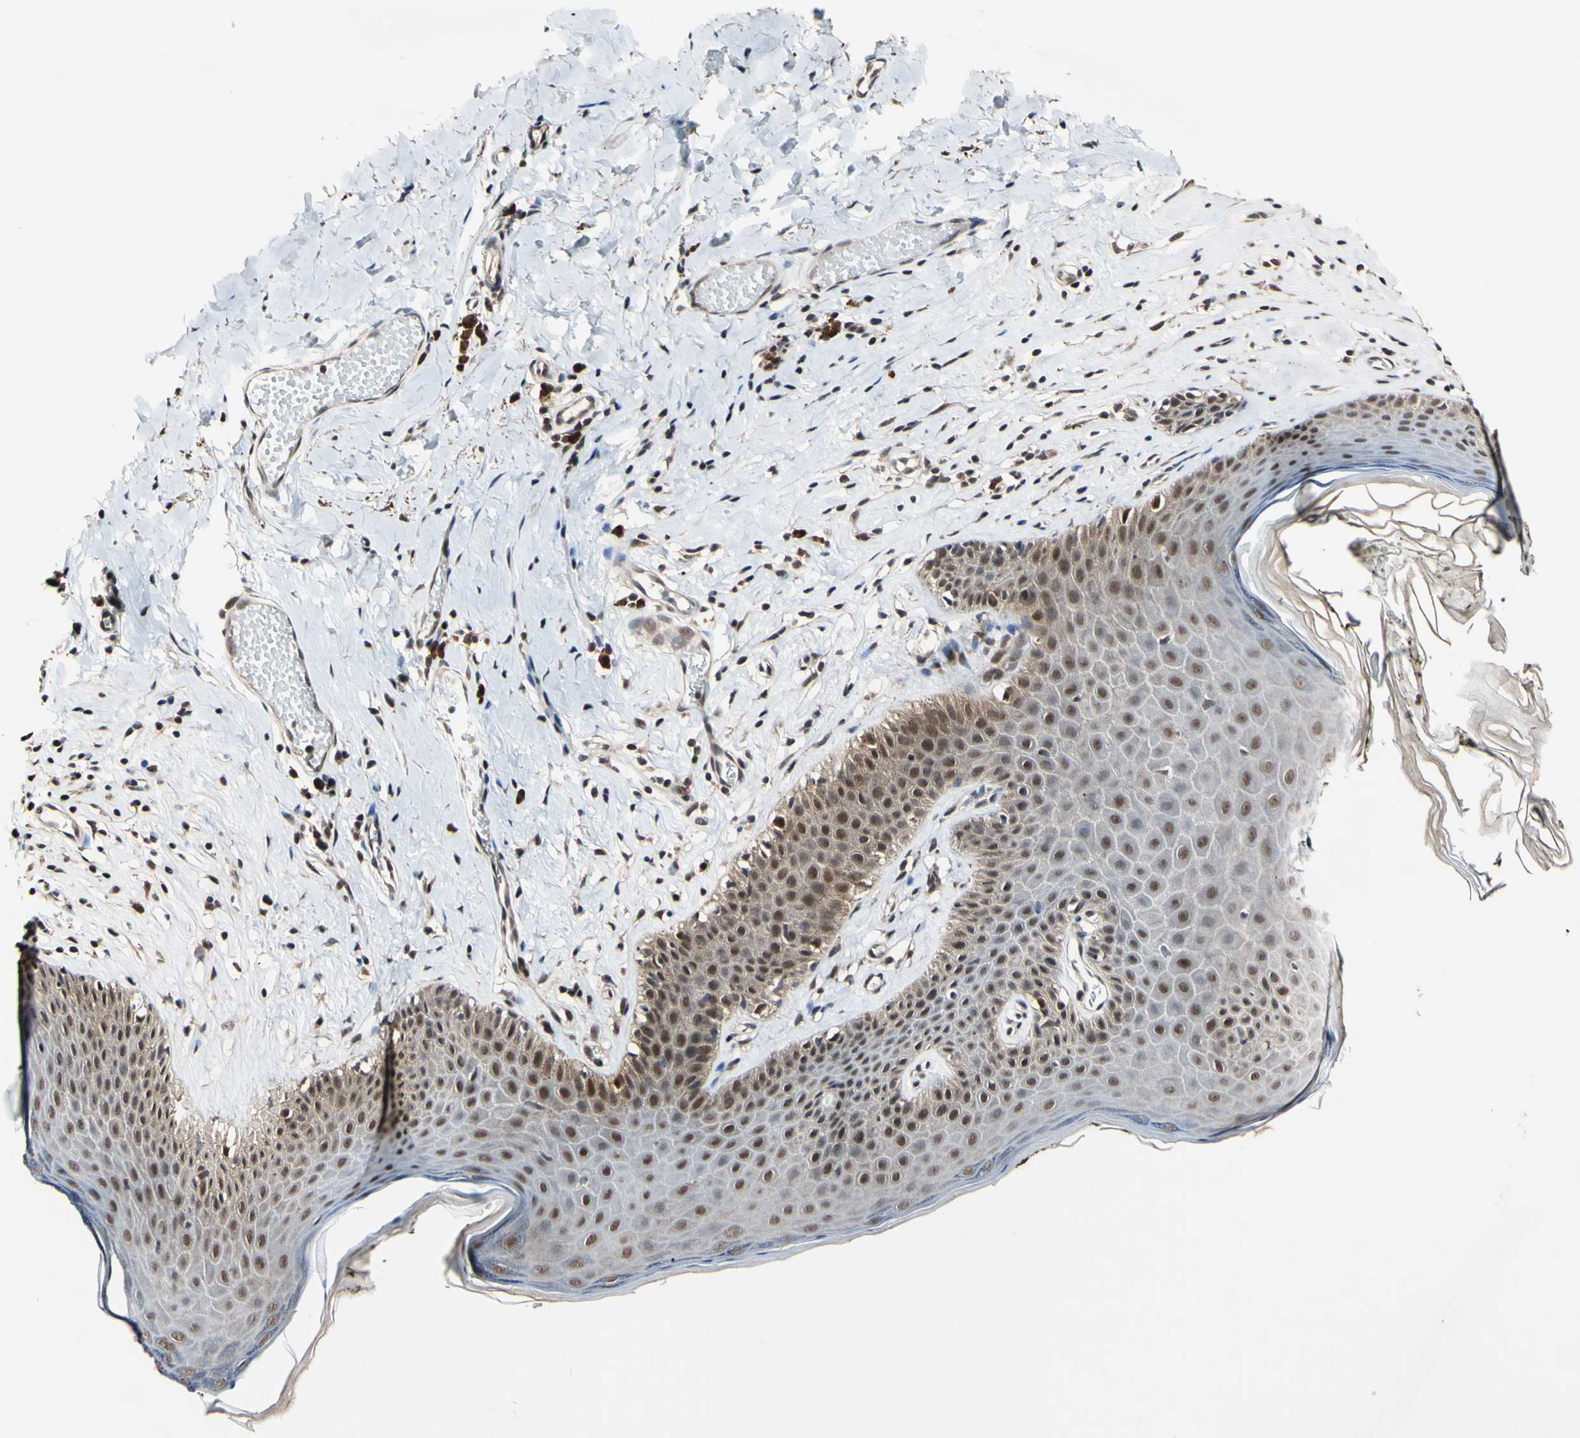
{"staining": {"intensity": "weak", "quantity": ">75%", "location": "cytoplasmic/membranous,nuclear"}, "tissue": "skin", "cell_type": "Epidermal cells", "image_type": "normal", "snomed": [{"axis": "morphology", "description": "Normal tissue, NOS"}, {"axis": "morphology", "description": "Inflammation, NOS"}, {"axis": "topography", "description": "Vulva"}], "caption": "A micrograph showing weak cytoplasmic/membranous,nuclear positivity in about >75% of epidermal cells in unremarkable skin, as visualized by brown immunohistochemical staining.", "gene": "PSMD10", "patient": {"sex": "female", "age": 84}}